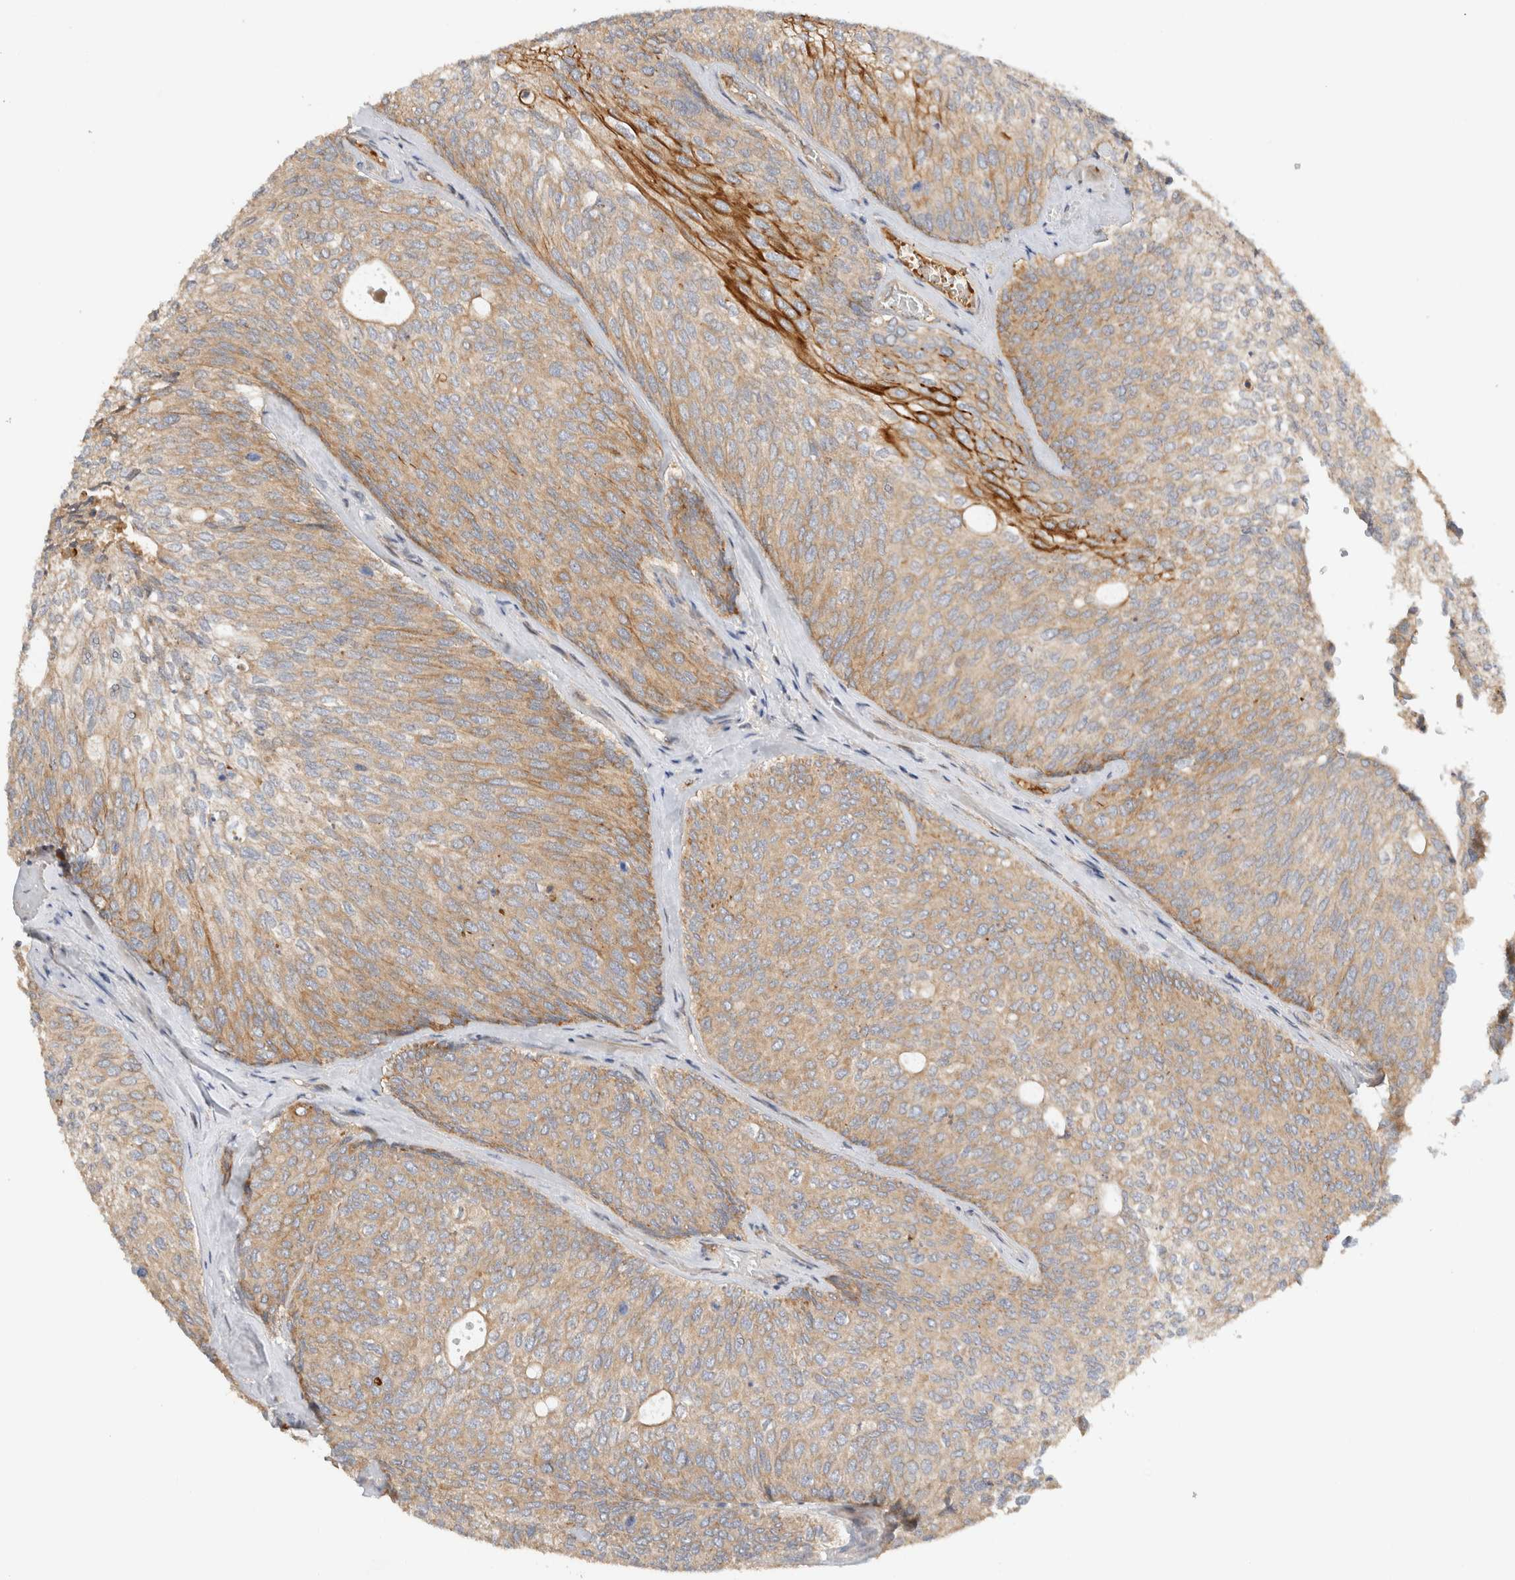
{"staining": {"intensity": "moderate", "quantity": ">75%", "location": "cytoplasmic/membranous"}, "tissue": "urothelial cancer", "cell_type": "Tumor cells", "image_type": "cancer", "snomed": [{"axis": "morphology", "description": "Urothelial carcinoma, Low grade"}, {"axis": "topography", "description": "Urinary bladder"}], "caption": "Brown immunohistochemical staining in human urothelial cancer exhibits moderate cytoplasmic/membranous expression in about >75% of tumor cells.", "gene": "ARMC9", "patient": {"sex": "female", "age": 79}}